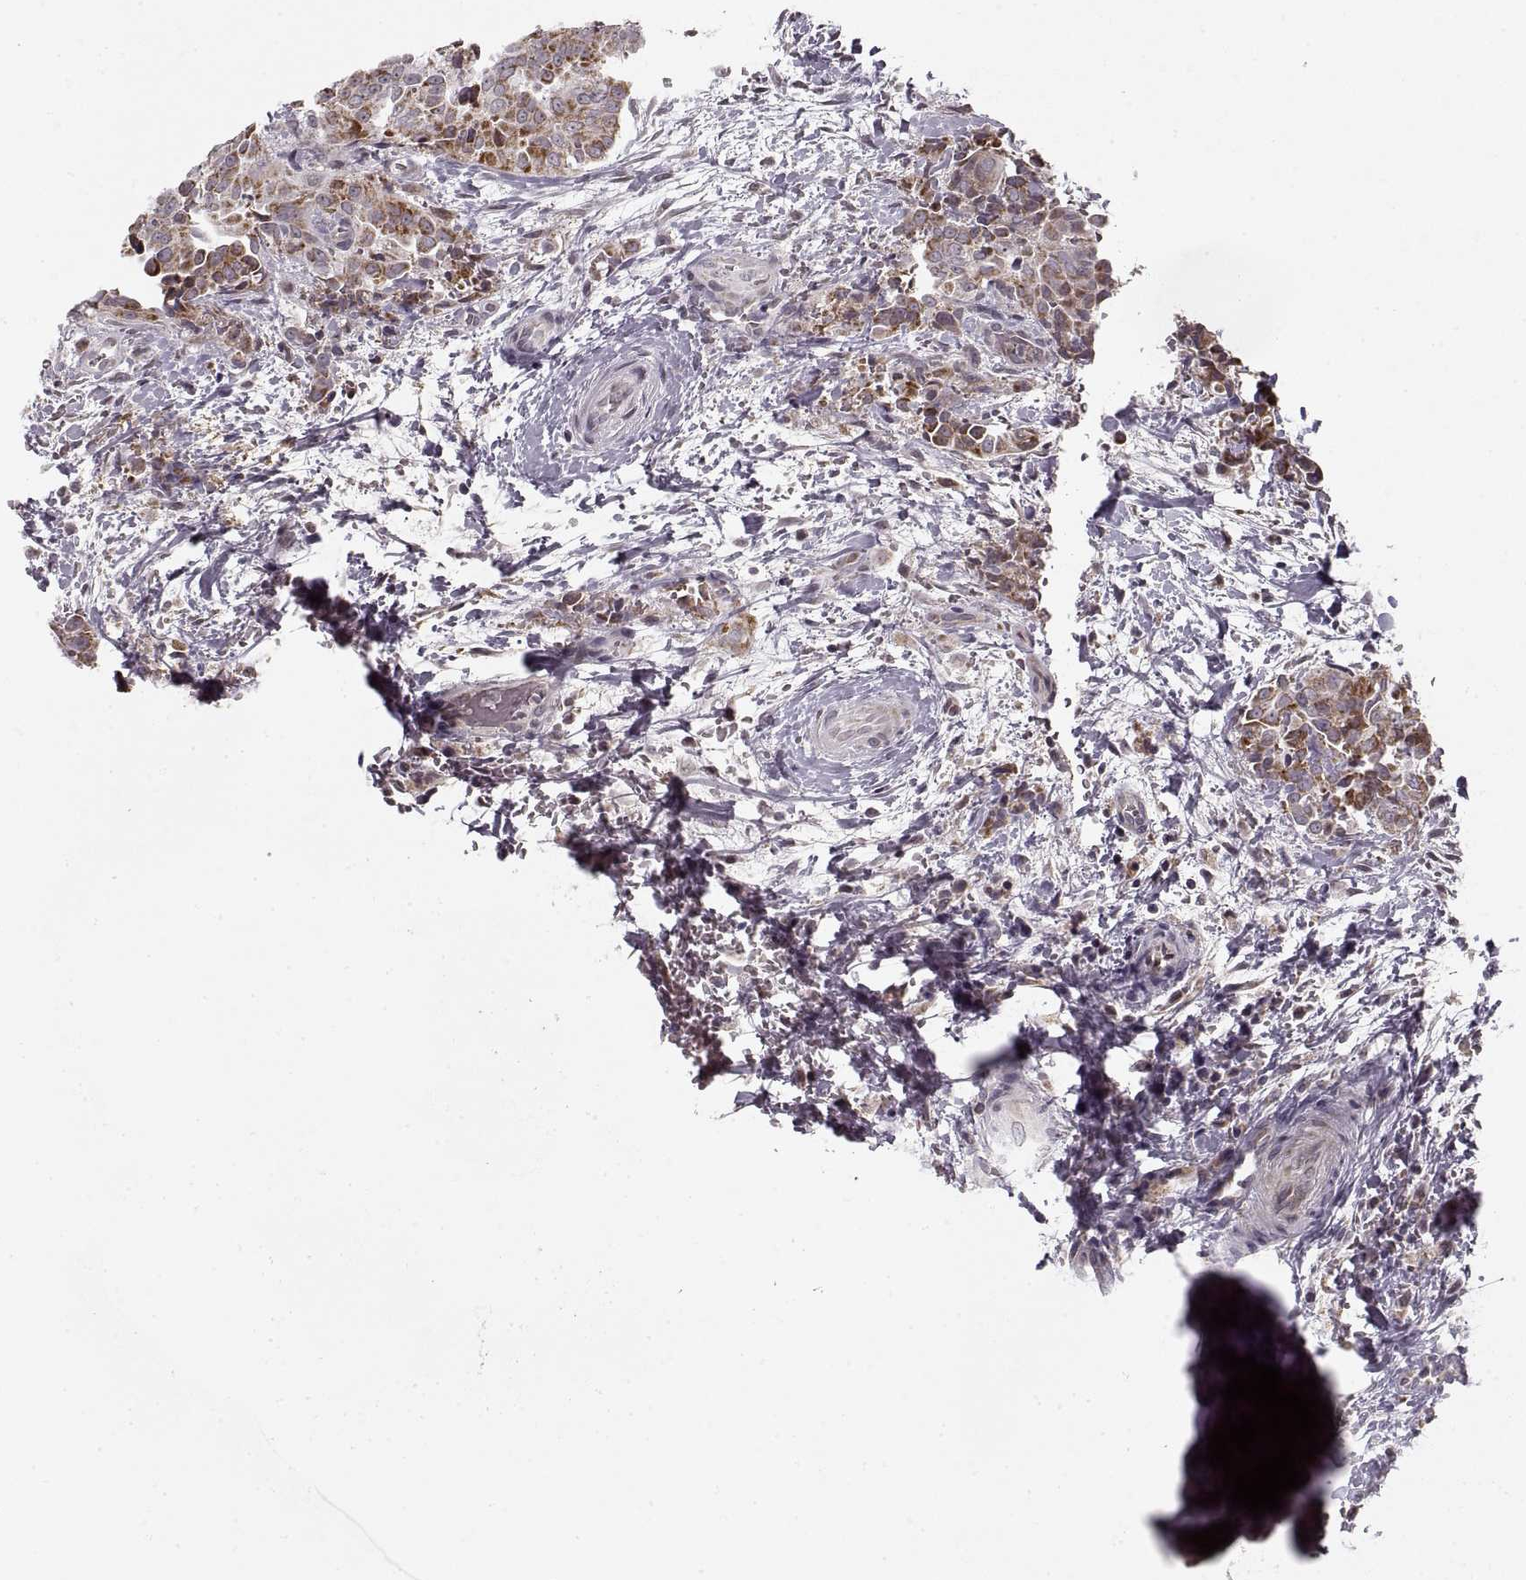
{"staining": {"intensity": "moderate", "quantity": ">75%", "location": "cytoplasmic/membranous"}, "tissue": "thyroid cancer", "cell_type": "Tumor cells", "image_type": "cancer", "snomed": [{"axis": "morphology", "description": "Papillary adenocarcinoma, NOS"}, {"axis": "topography", "description": "Thyroid gland"}], "caption": "Thyroid papillary adenocarcinoma stained with a brown dye exhibits moderate cytoplasmic/membranous positive staining in approximately >75% of tumor cells.", "gene": "ASIC3", "patient": {"sex": "male", "age": 61}}